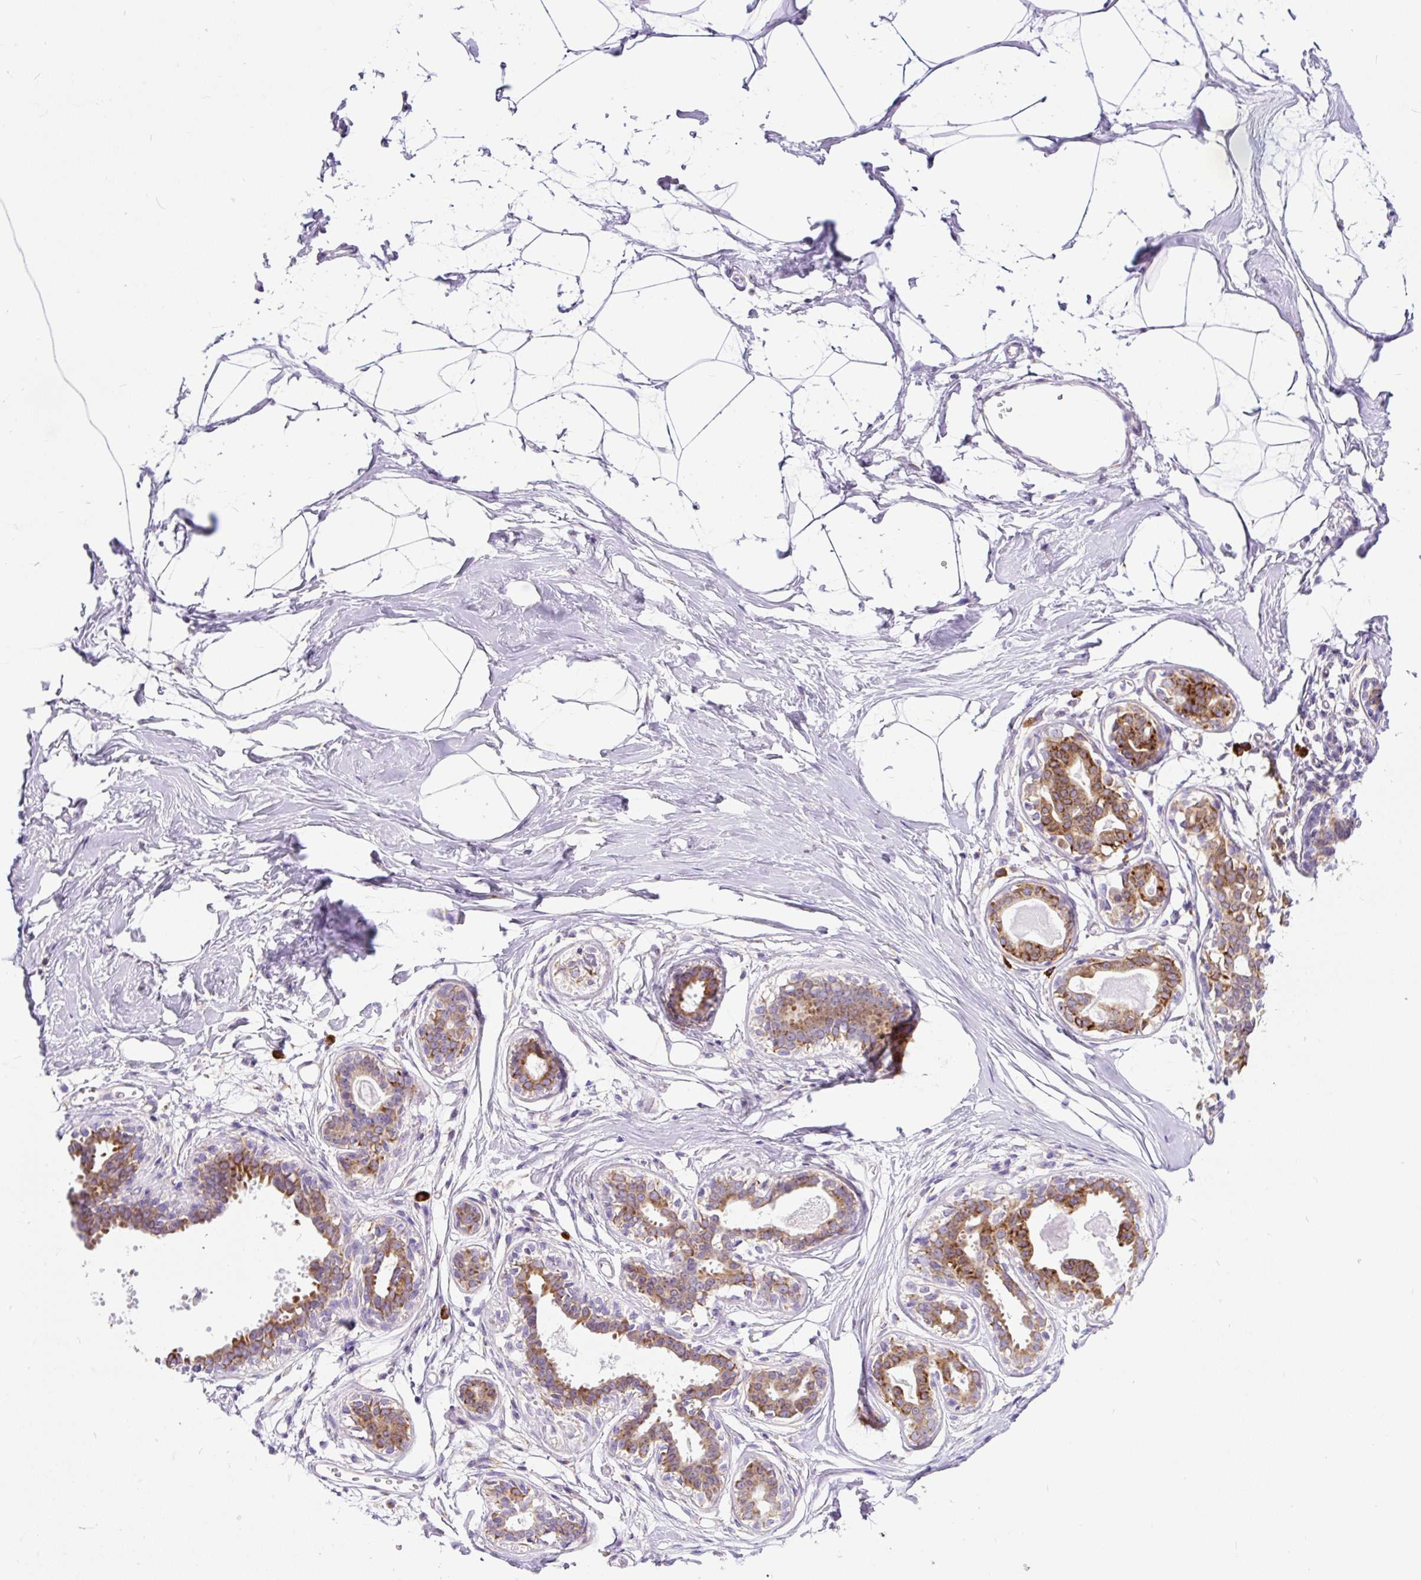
{"staining": {"intensity": "negative", "quantity": "none", "location": "none"}, "tissue": "breast", "cell_type": "Adipocytes", "image_type": "normal", "snomed": [{"axis": "morphology", "description": "Normal tissue, NOS"}, {"axis": "topography", "description": "Breast"}], "caption": "DAB (3,3'-diaminobenzidine) immunohistochemical staining of normal breast demonstrates no significant staining in adipocytes. Nuclei are stained in blue.", "gene": "DDOST", "patient": {"sex": "female", "age": 45}}